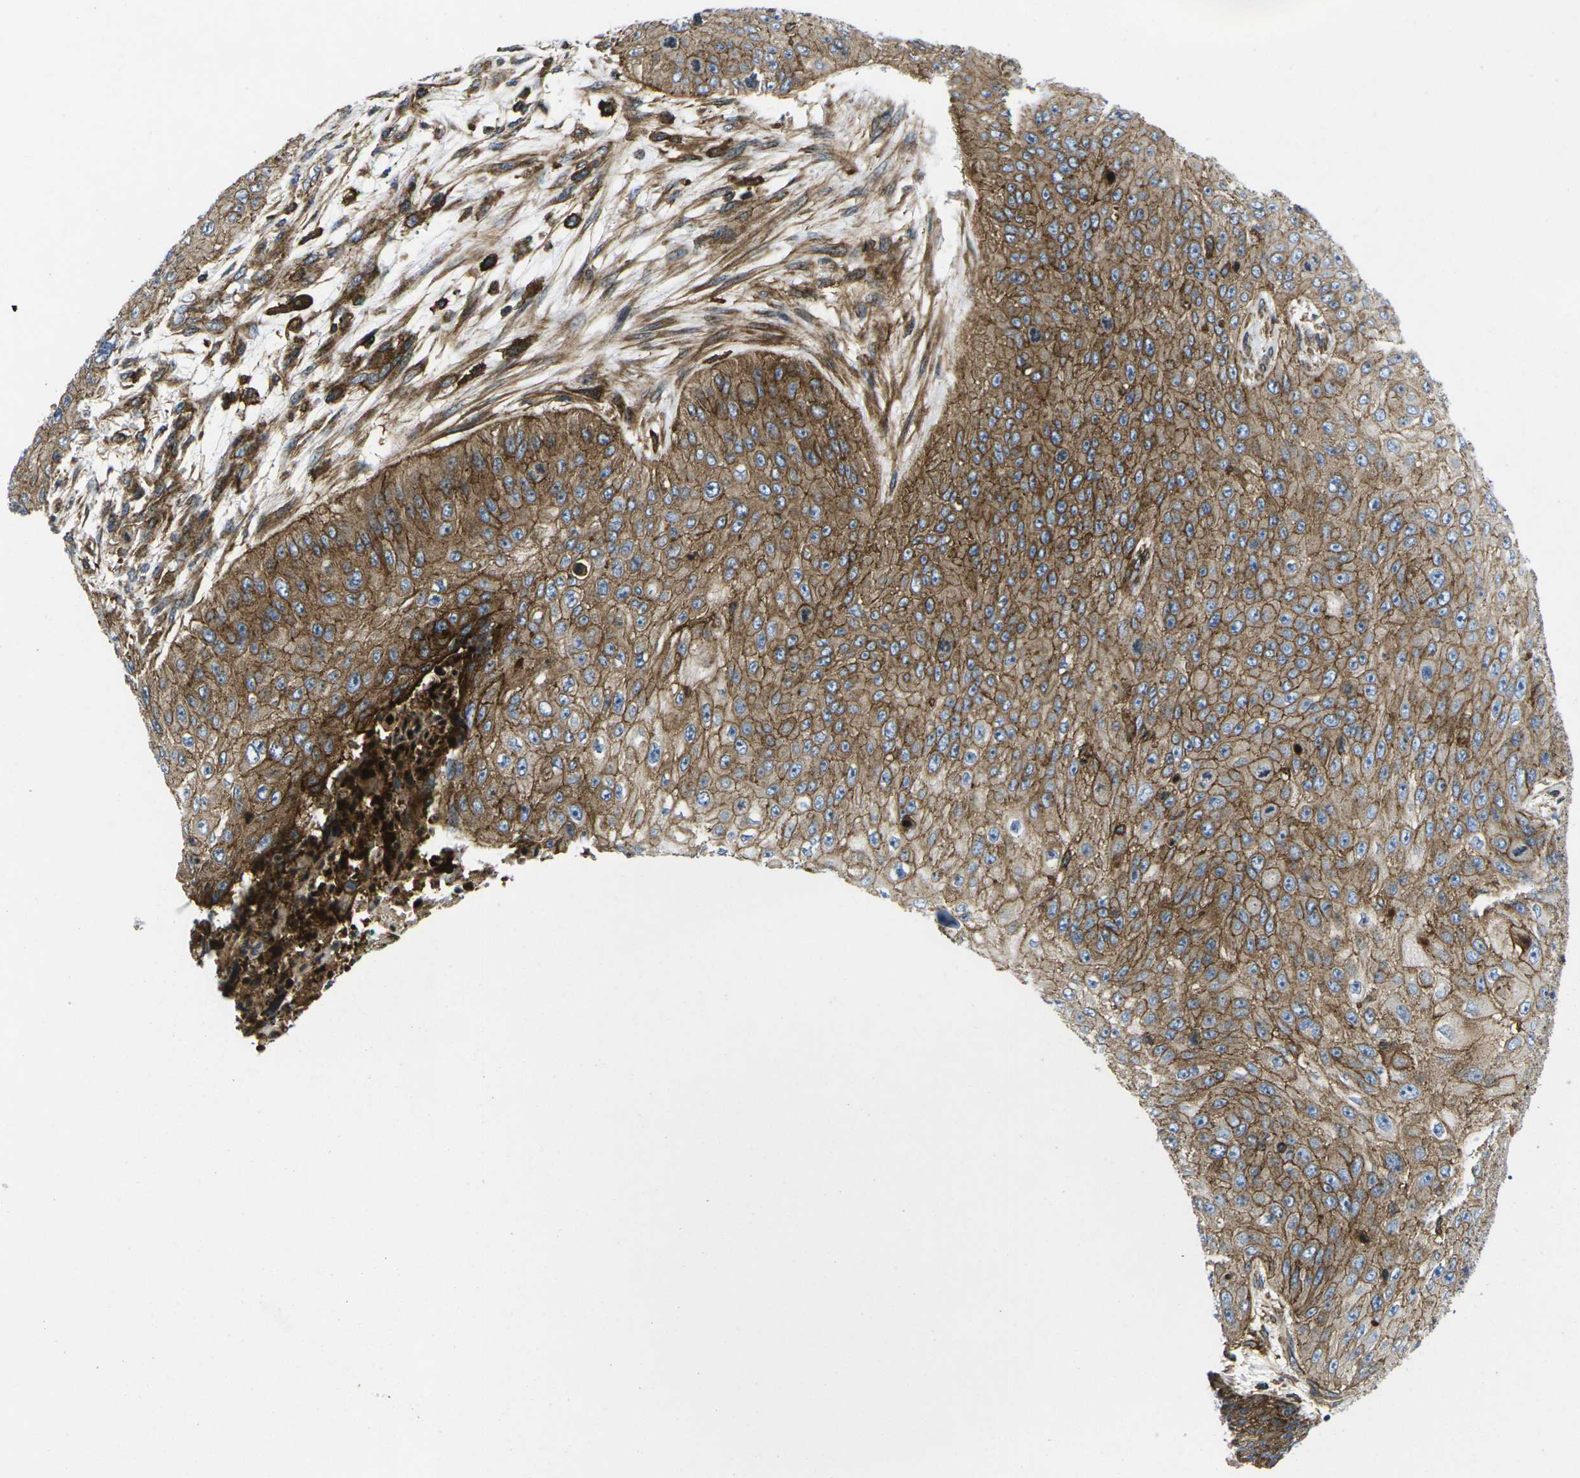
{"staining": {"intensity": "moderate", "quantity": ">75%", "location": "cytoplasmic/membranous"}, "tissue": "skin cancer", "cell_type": "Tumor cells", "image_type": "cancer", "snomed": [{"axis": "morphology", "description": "Squamous cell carcinoma, NOS"}, {"axis": "topography", "description": "Skin"}], "caption": "Human skin cancer (squamous cell carcinoma) stained for a protein (brown) displays moderate cytoplasmic/membranous positive staining in approximately >75% of tumor cells.", "gene": "IQGAP1", "patient": {"sex": "female", "age": 80}}